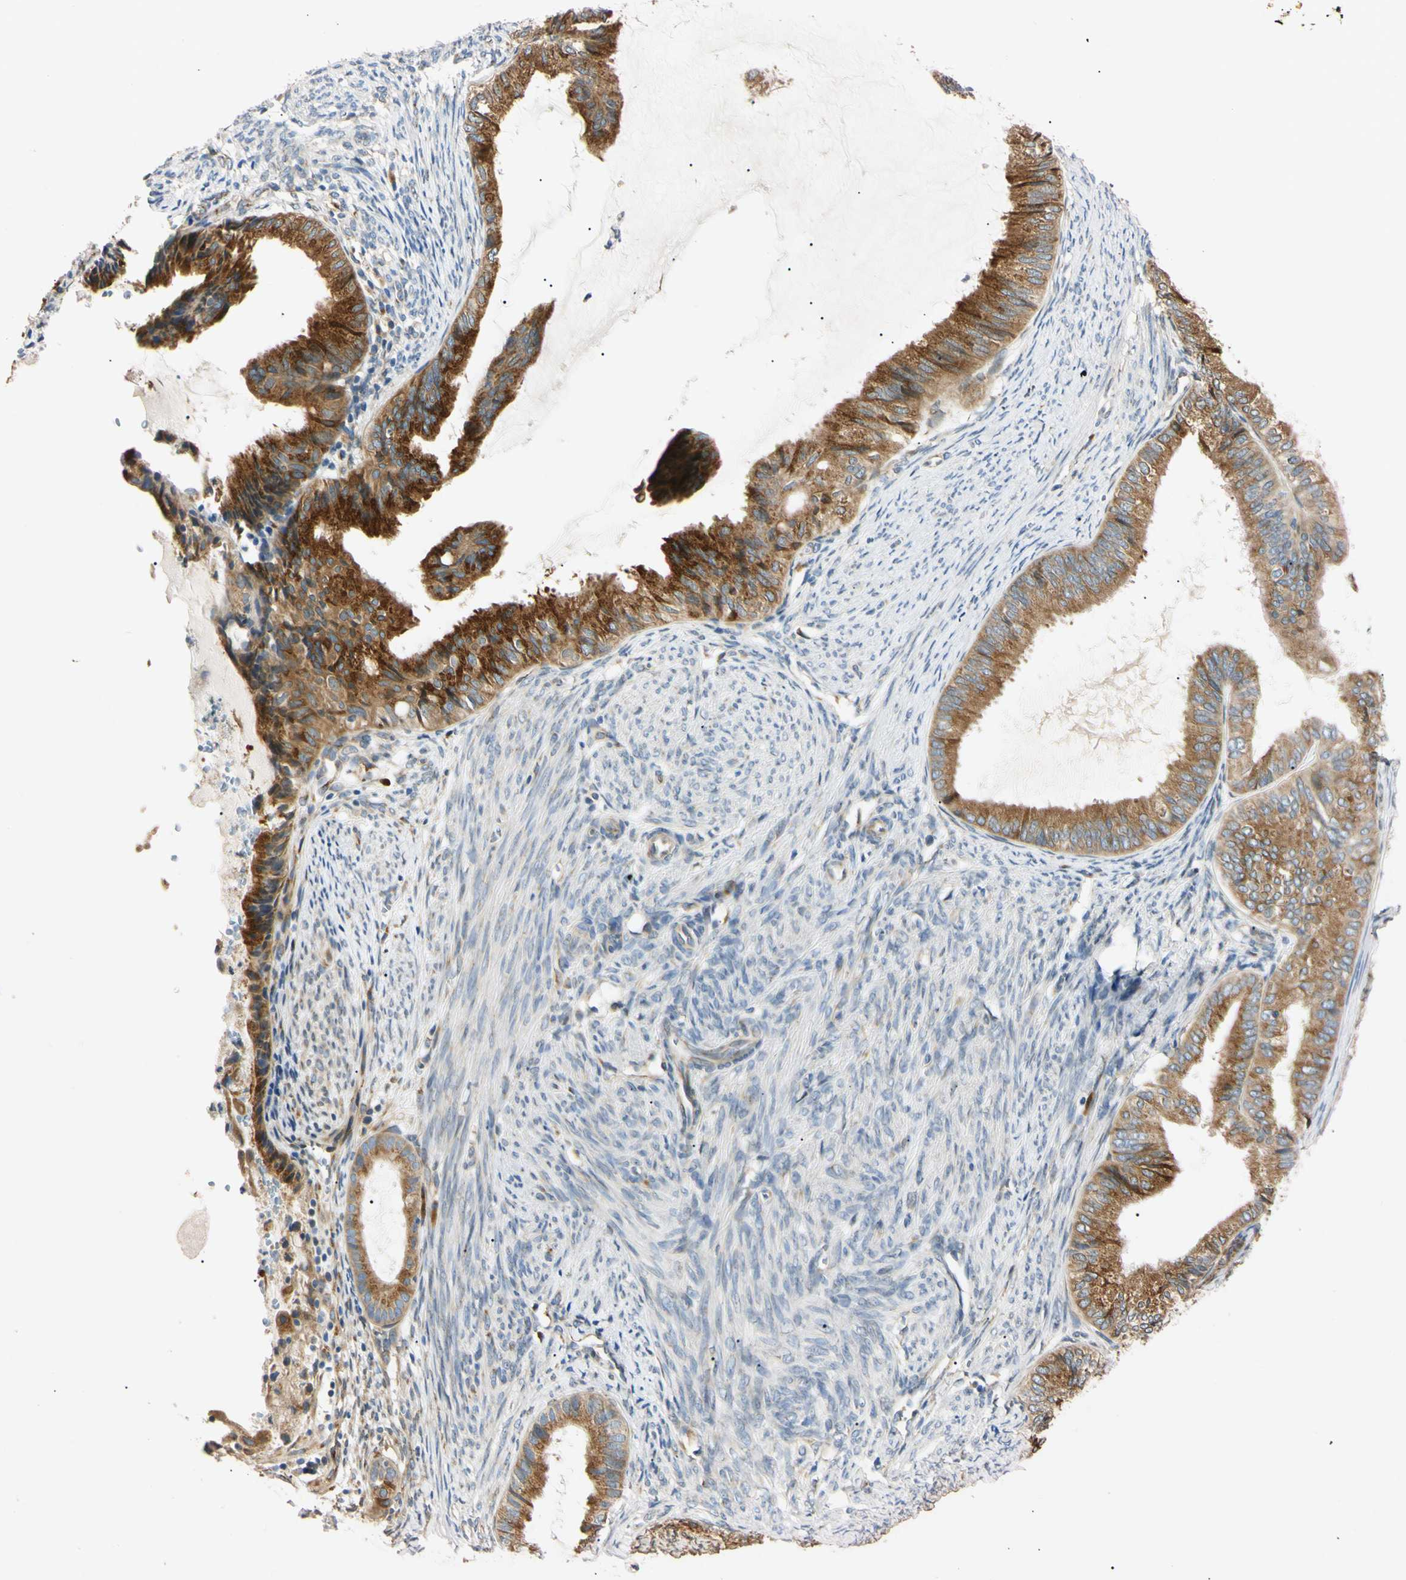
{"staining": {"intensity": "strong", "quantity": ">75%", "location": "cytoplasmic/membranous"}, "tissue": "endometrial cancer", "cell_type": "Tumor cells", "image_type": "cancer", "snomed": [{"axis": "morphology", "description": "Adenocarcinoma, NOS"}, {"axis": "topography", "description": "Endometrium"}], "caption": "Immunohistochemical staining of human endometrial cancer (adenocarcinoma) shows high levels of strong cytoplasmic/membranous expression in about >75% of tumor cells.", "gene": "IER3IP1", "patient": {"sex": "female", "age": 86}}